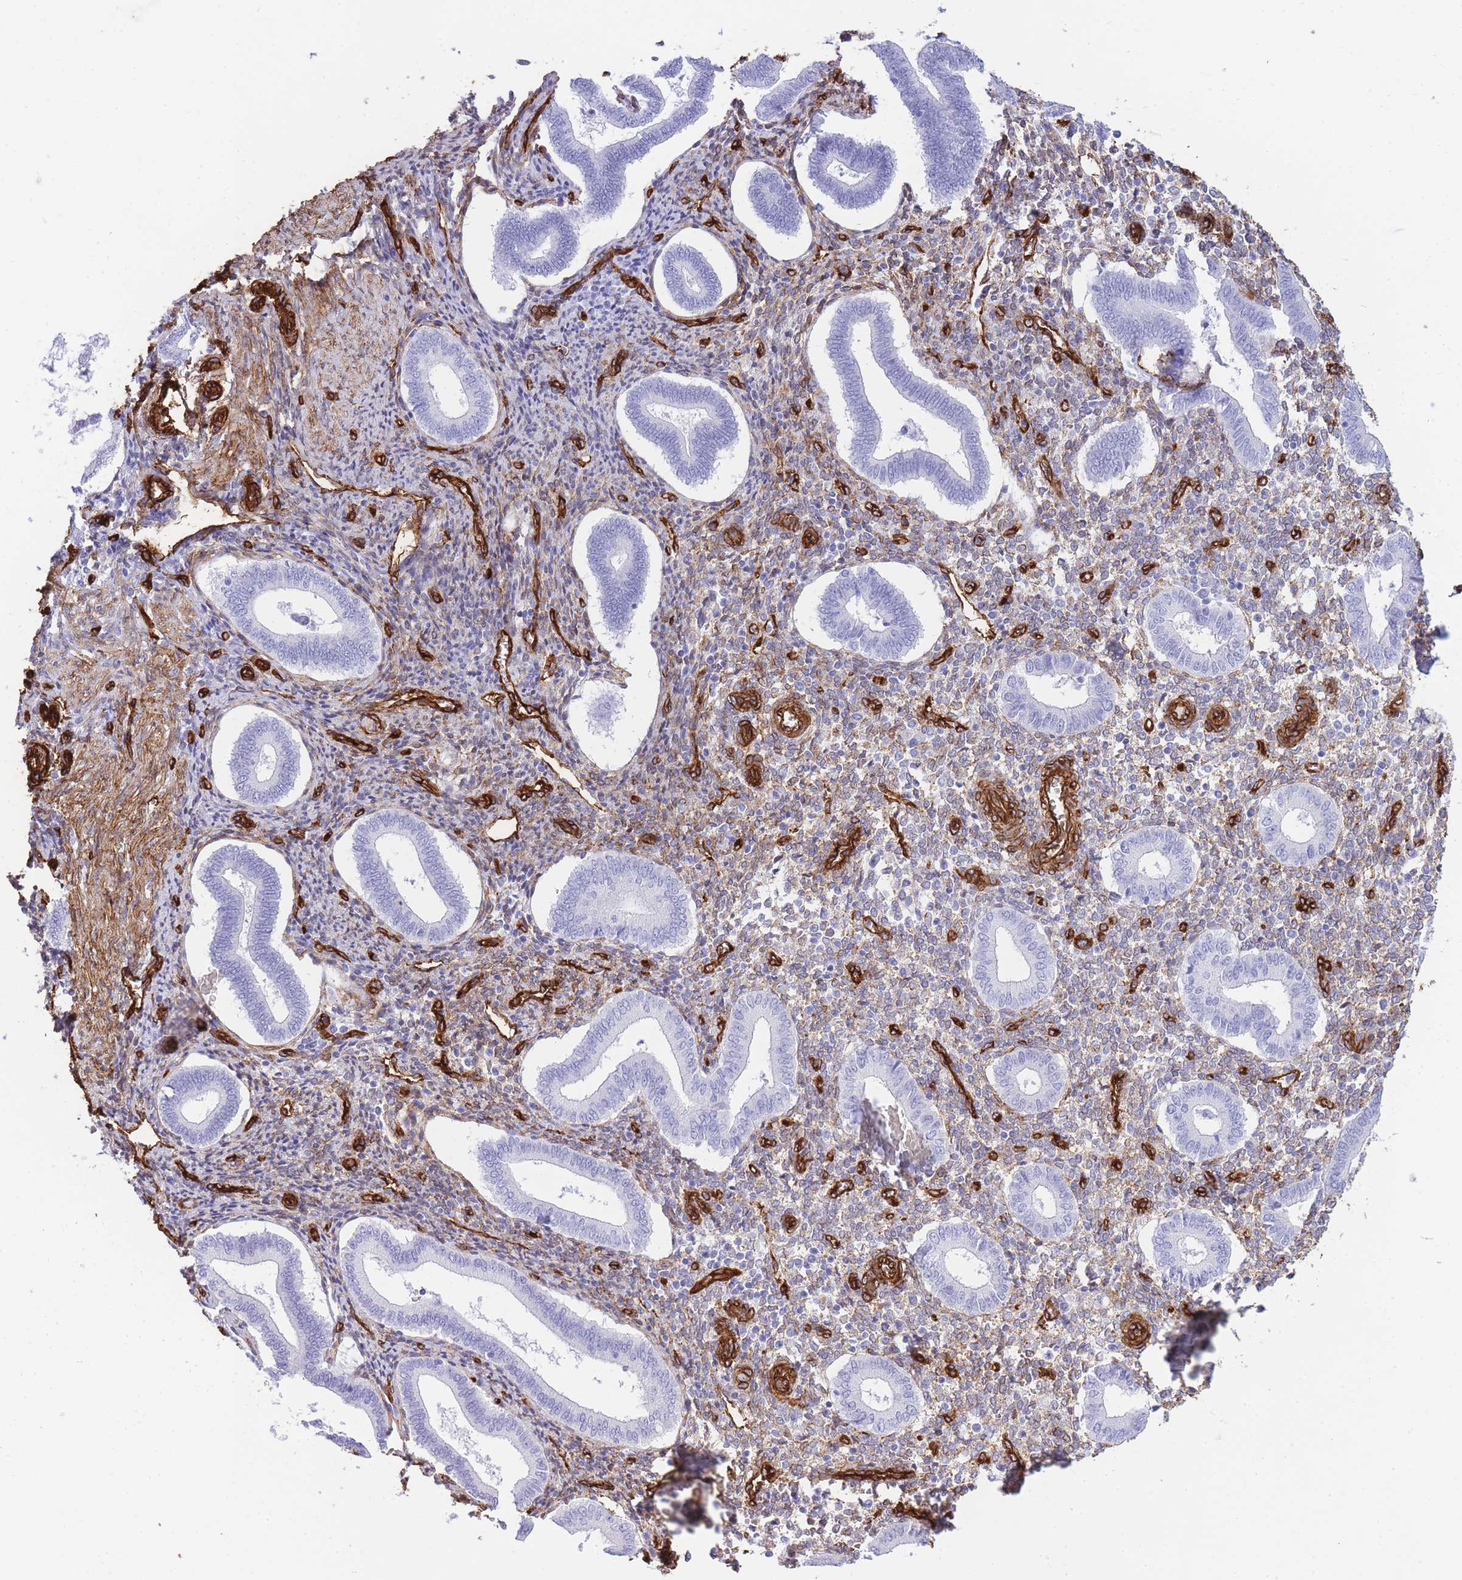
{"staining": {"intensity": "moderate", "quantity": "25%-75%", "location": "cytoplasmic/membranous"}, "tissue": "endometrium", "cell_type": "Cells in endometrial stroma", "image_type": "normal", "snomed": [{"axis": "morphology", "description": "Normal tissue, NOS"}, {"axis": "topography", "description": "Endometrium"}], "caption": "A brown stain highlights moderate cytoplasmic/membranous staining of a protein in cells in endometrial stroma of unremarkable human endometrium. (Brightfield microscopy of DAB IHC at high magnification).", "gene": "CAVIN1", "patient": {"sex": "female", "age": 44}}